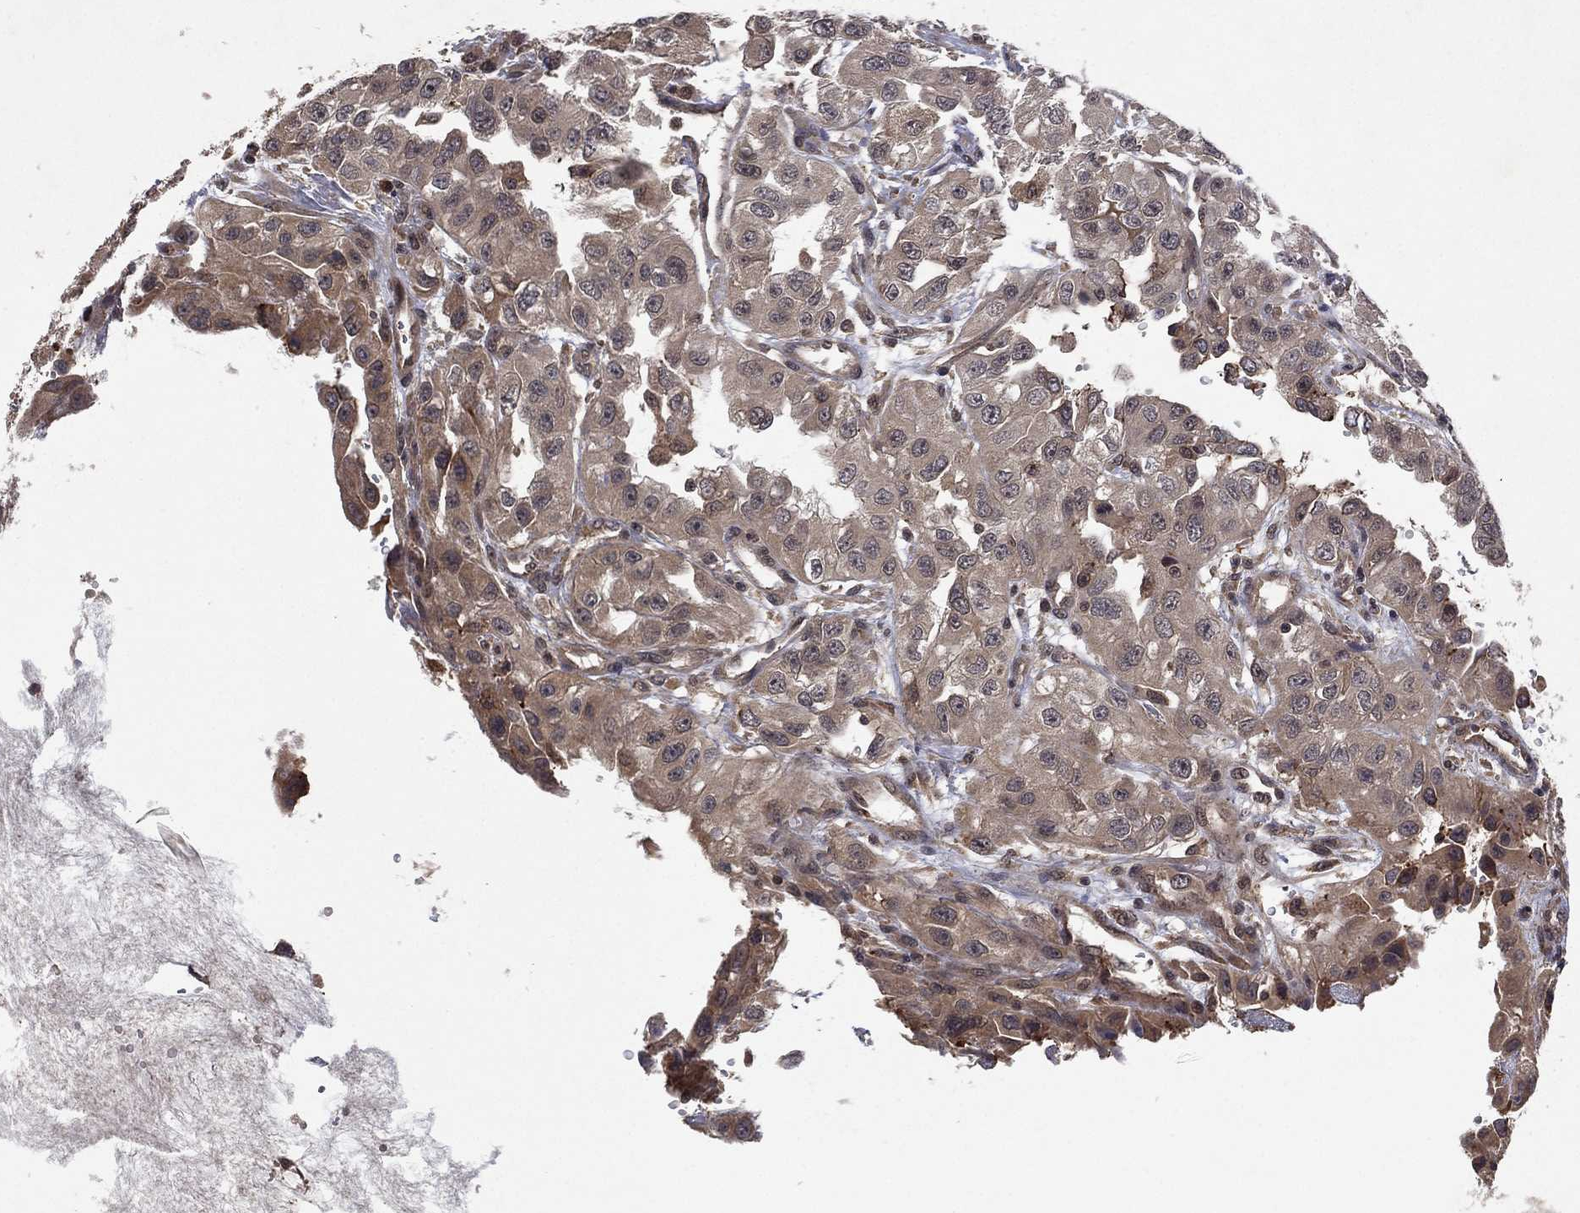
{"staining": {"intensity": "weak", "quantity": "25%-75%", "location": "cytoplasmic/membranous"}, "tissue": "renal cancer", "cell_type": "Tumor cells", "image_type": "cancer", "snomed": [{"axis": "morphology", "description": "Adenocarcinoma, NOS"}, {"axis": "topography", "description": "Kidney"}], "caption": "Protein analysis of renal cancer (adenocarcinoma) tissue reveals weak cytoplasmic/membranous positivity in about 25%-75% of tumor cells.", "gene": "ATG4B", "patient": {"sex": "male", "age": 64}}